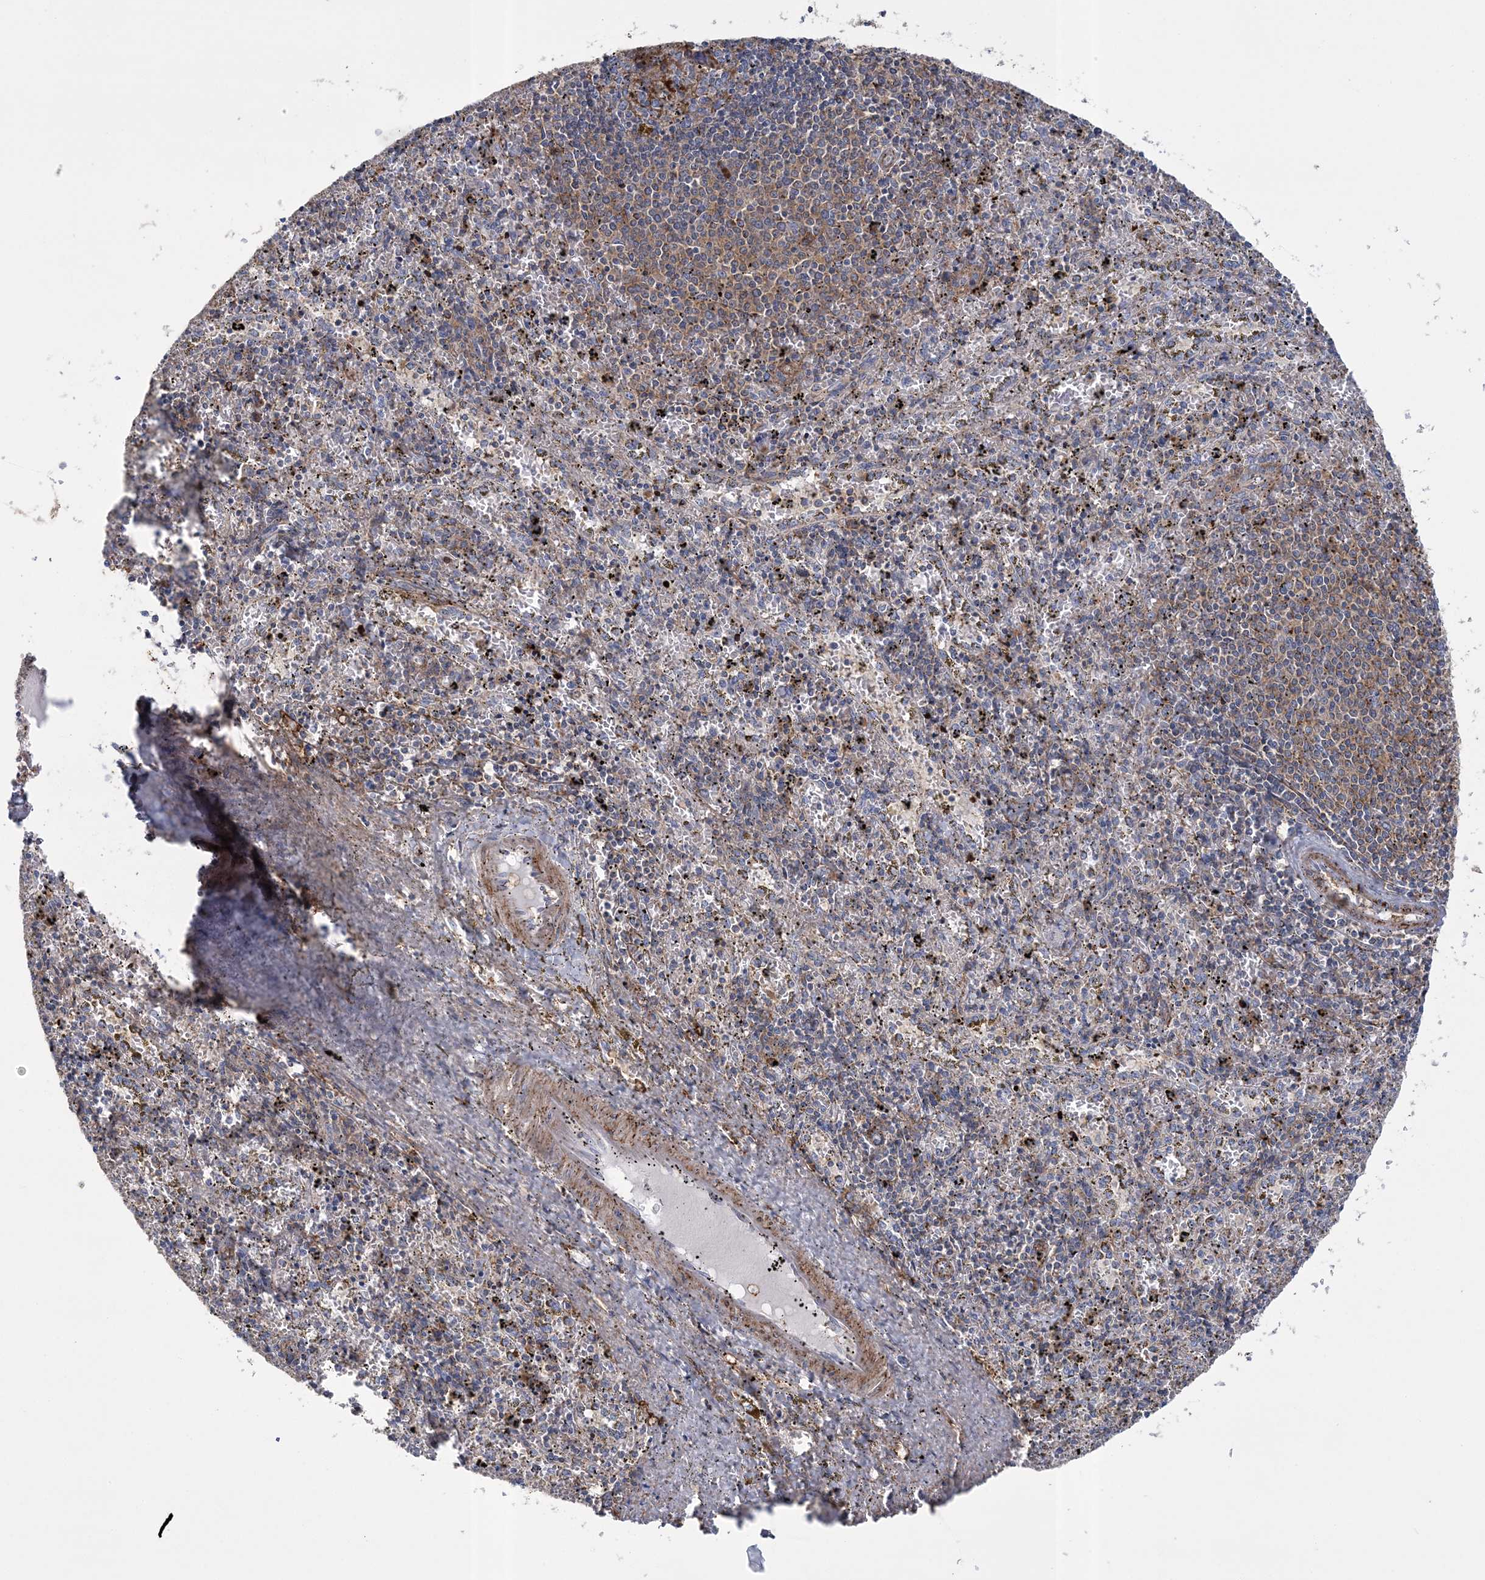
{"staining": {"intensity": "moderate", "quantity": "<25%", "location": "cytoplasmic/membranous"}, "tissue": "spleen", "cell_type": "Cells in red pulp", "image_type": "normal", "snomed": [{"axis": "morphology", "description": "Normal tissue, NOS"}, {"axis": "topography", "description": "Spleen"}], "caption": "The immunohistochemical stain highlights moderate cytoplasmic/membranous positivity in cells in red pulp of benign spleen.", "gene": "ARSJ", "patient": {"sex": "male", "age": 11}}